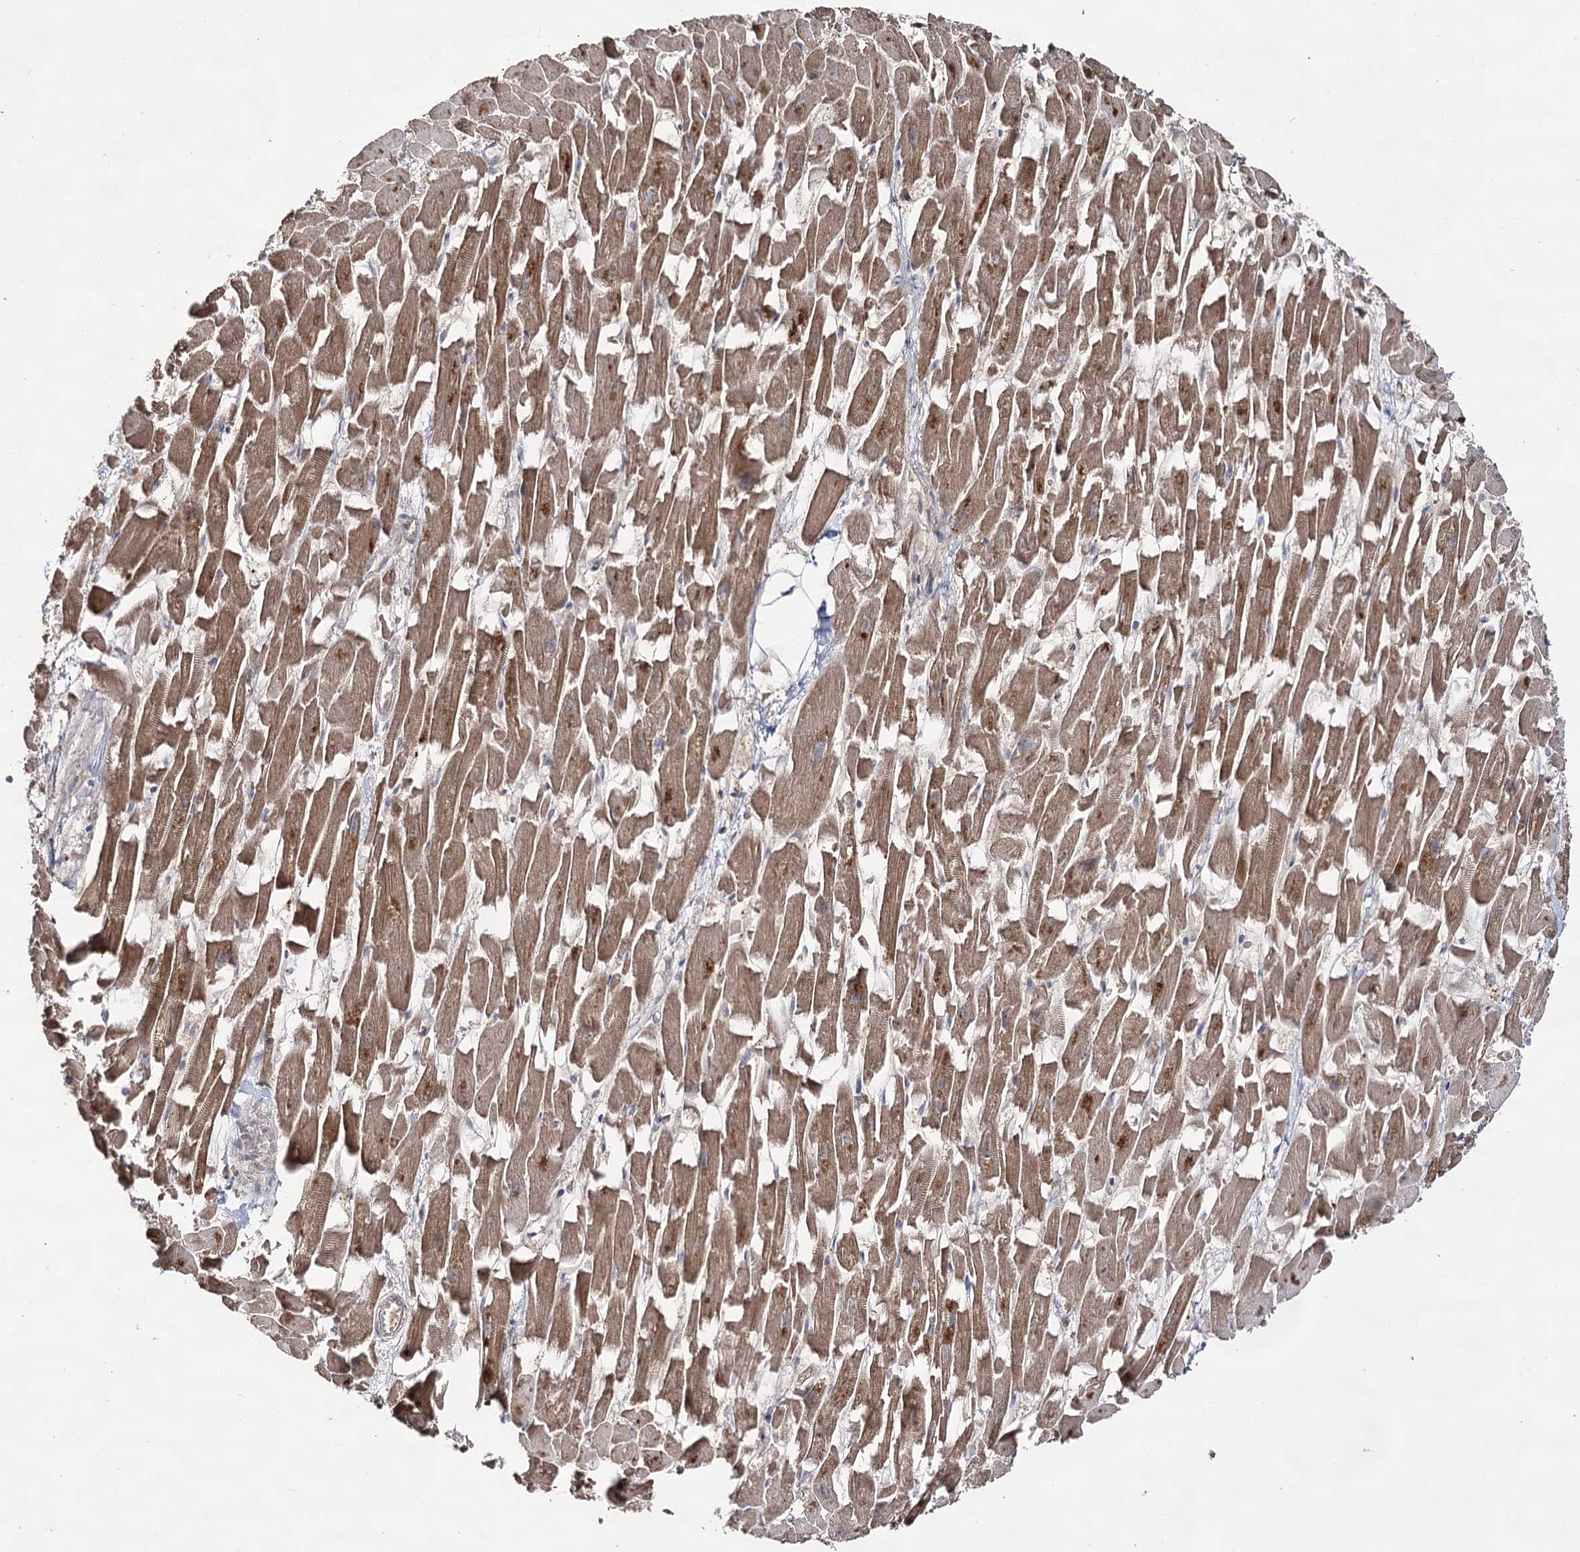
{"staining": {"intensity": "moderate", "quantity": ">75%", "location": "cytoplasmic/membranous"}, "tissue": "heart muscle", "cell_type": "Cardiomyocytes", "image_type": "normal", "snomed": [{"axis": "morphology", "description": "Normal tissue, NOS"}, {"axis": "topography", "description": "Heart"}], "caption": "Protein staining displays moderate cytoplasmic/membranous staining in about >75% of cardiomyocytes in normal heart muscle. (DAB IHC with brightfield microscopy, high magnification).", "gene": "ACTR6", "patient": {"sex": "female", "age": 64}}